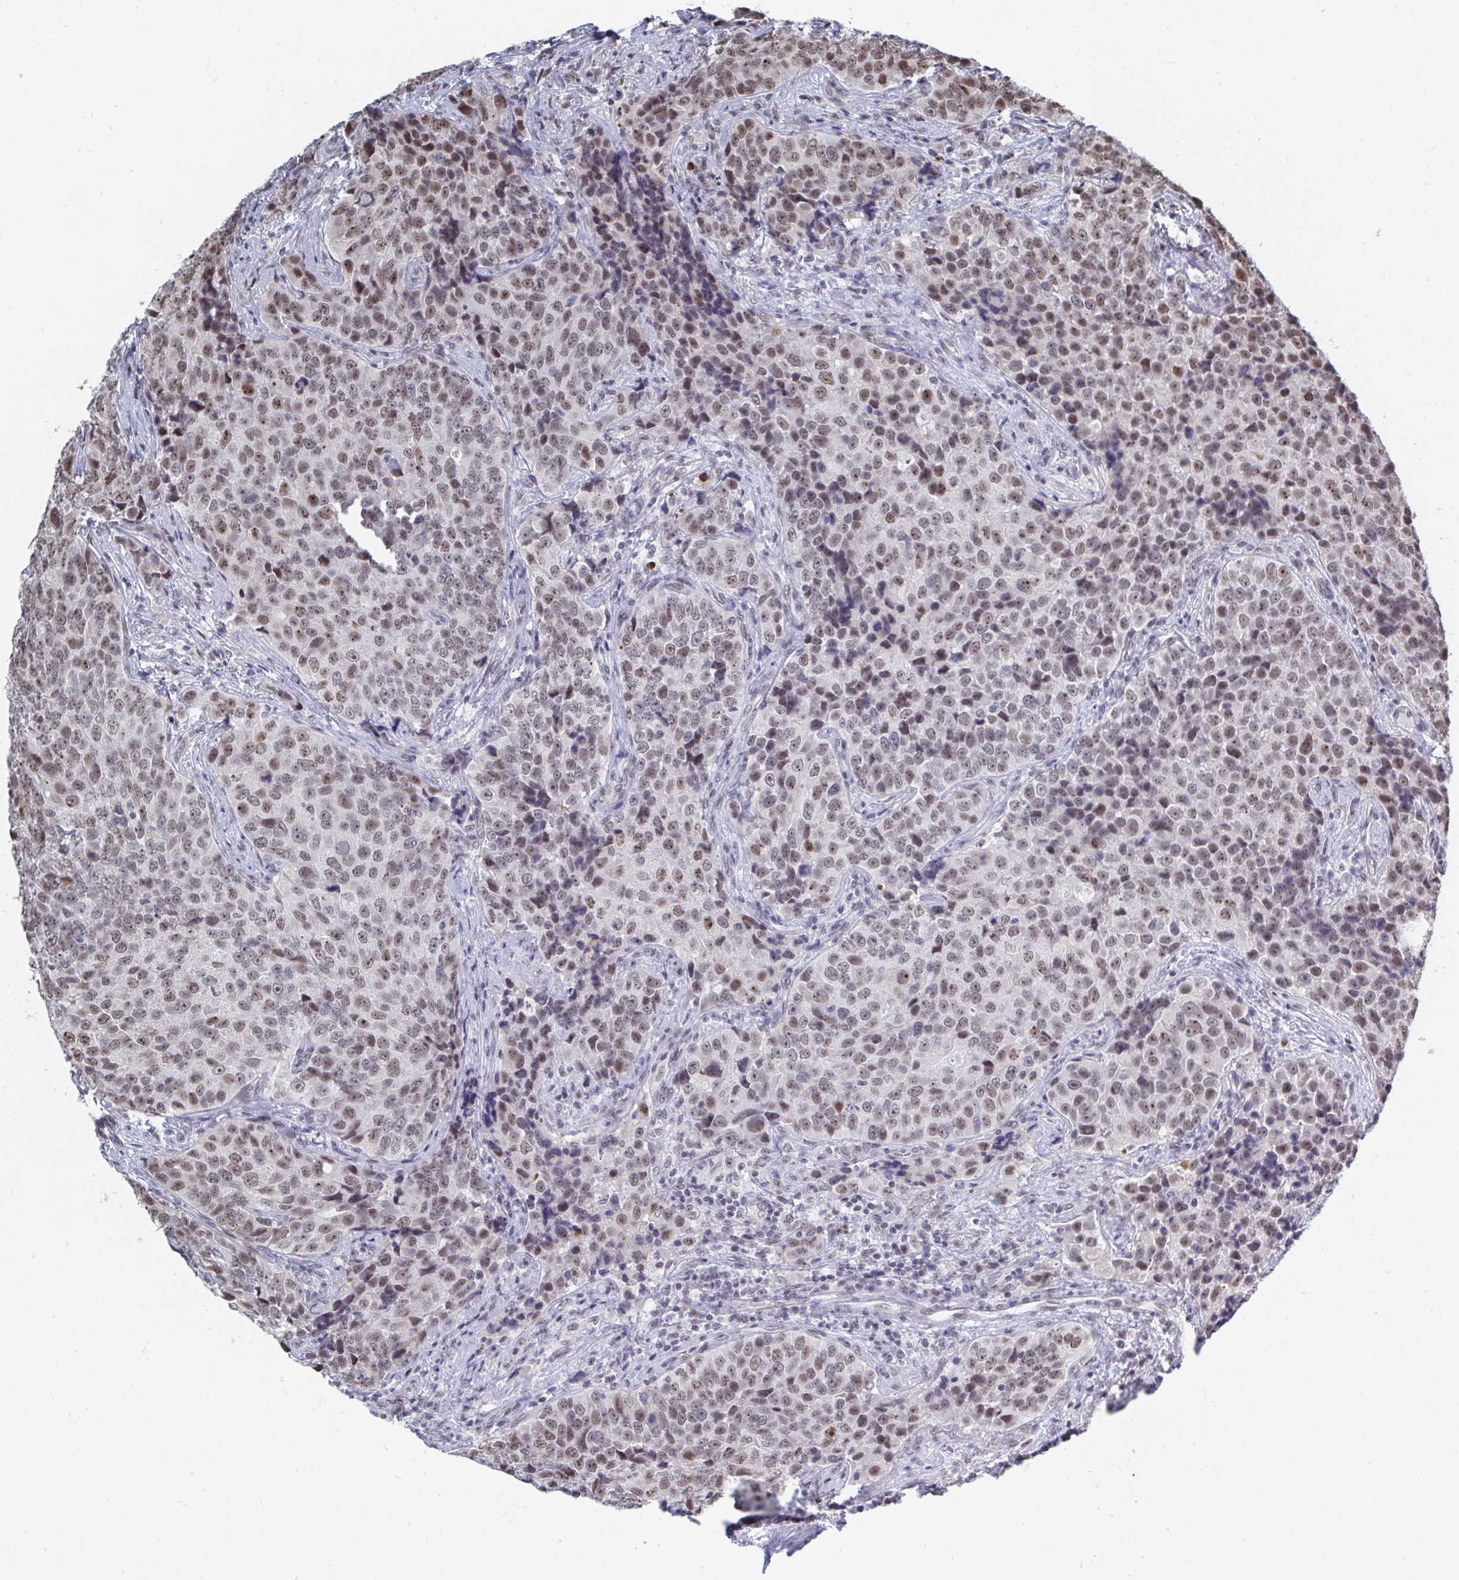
{"staining": {"intensity": "moderate", "quantity": "25%-75%", "location": "nuclear"}, "tissue": "urothelial cancer", "cell_type": "Tumor cells", "image_type": "cancer", "snomed": [{"axis": "morphology", "description": "Urothelial carcinoma, NOS"}, {"axis": "topography", "description": "Urinary bladder"}], "caption": "The micrograph exhibits a brown stain indicating the presence of a protein in the nuclear of tumor cells in urothelial cancer.", "gene": "TRIP12", "patient": {"sex": "male", "age": 52}}